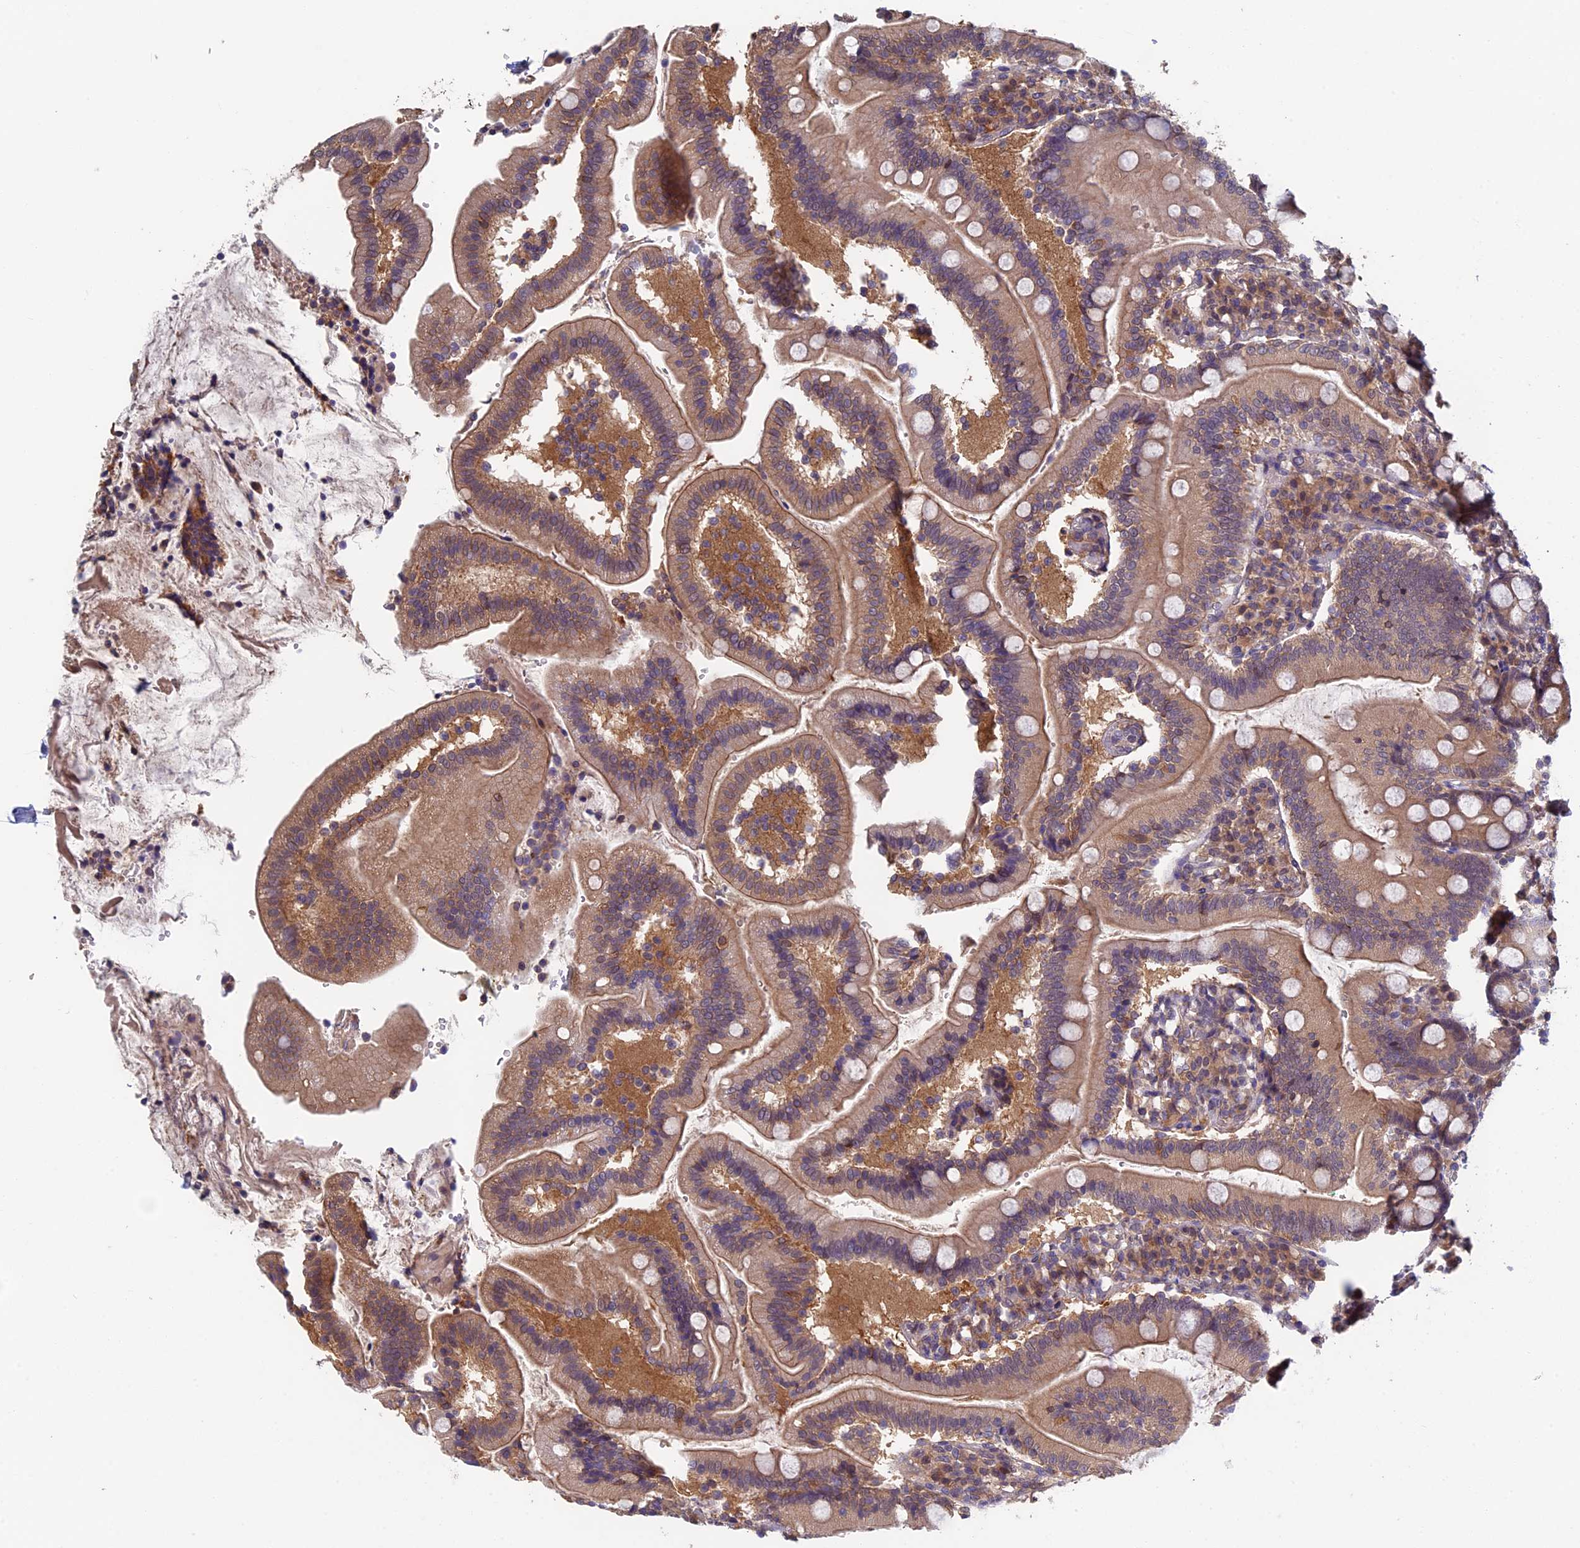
{"staining": {"intensity": "moderate", "quantity": ">75%", "location": "cytoplasmic/membranous"}, "tissue": "duodenum", "cell_type": "Glandular cells", "image_type": "normal", "snomed": [{"axis": "morphology", "description": "Normal tissue, NOS"}, {"axis": "topography", "description": "Duodenum"}], "caption": "Immunohistochemical staining of unremarkable duodenum demonstrates medium levels of moderate cytoplasmic/membranous expression in about >75% of glandular cells. The staining is performed using DAB brown chromogen to label protein expression. The nuclei are counter-stained blue using hematoxylin.", "gene": "LCMT1", "patient": {"sex": "female", "age": 67}}